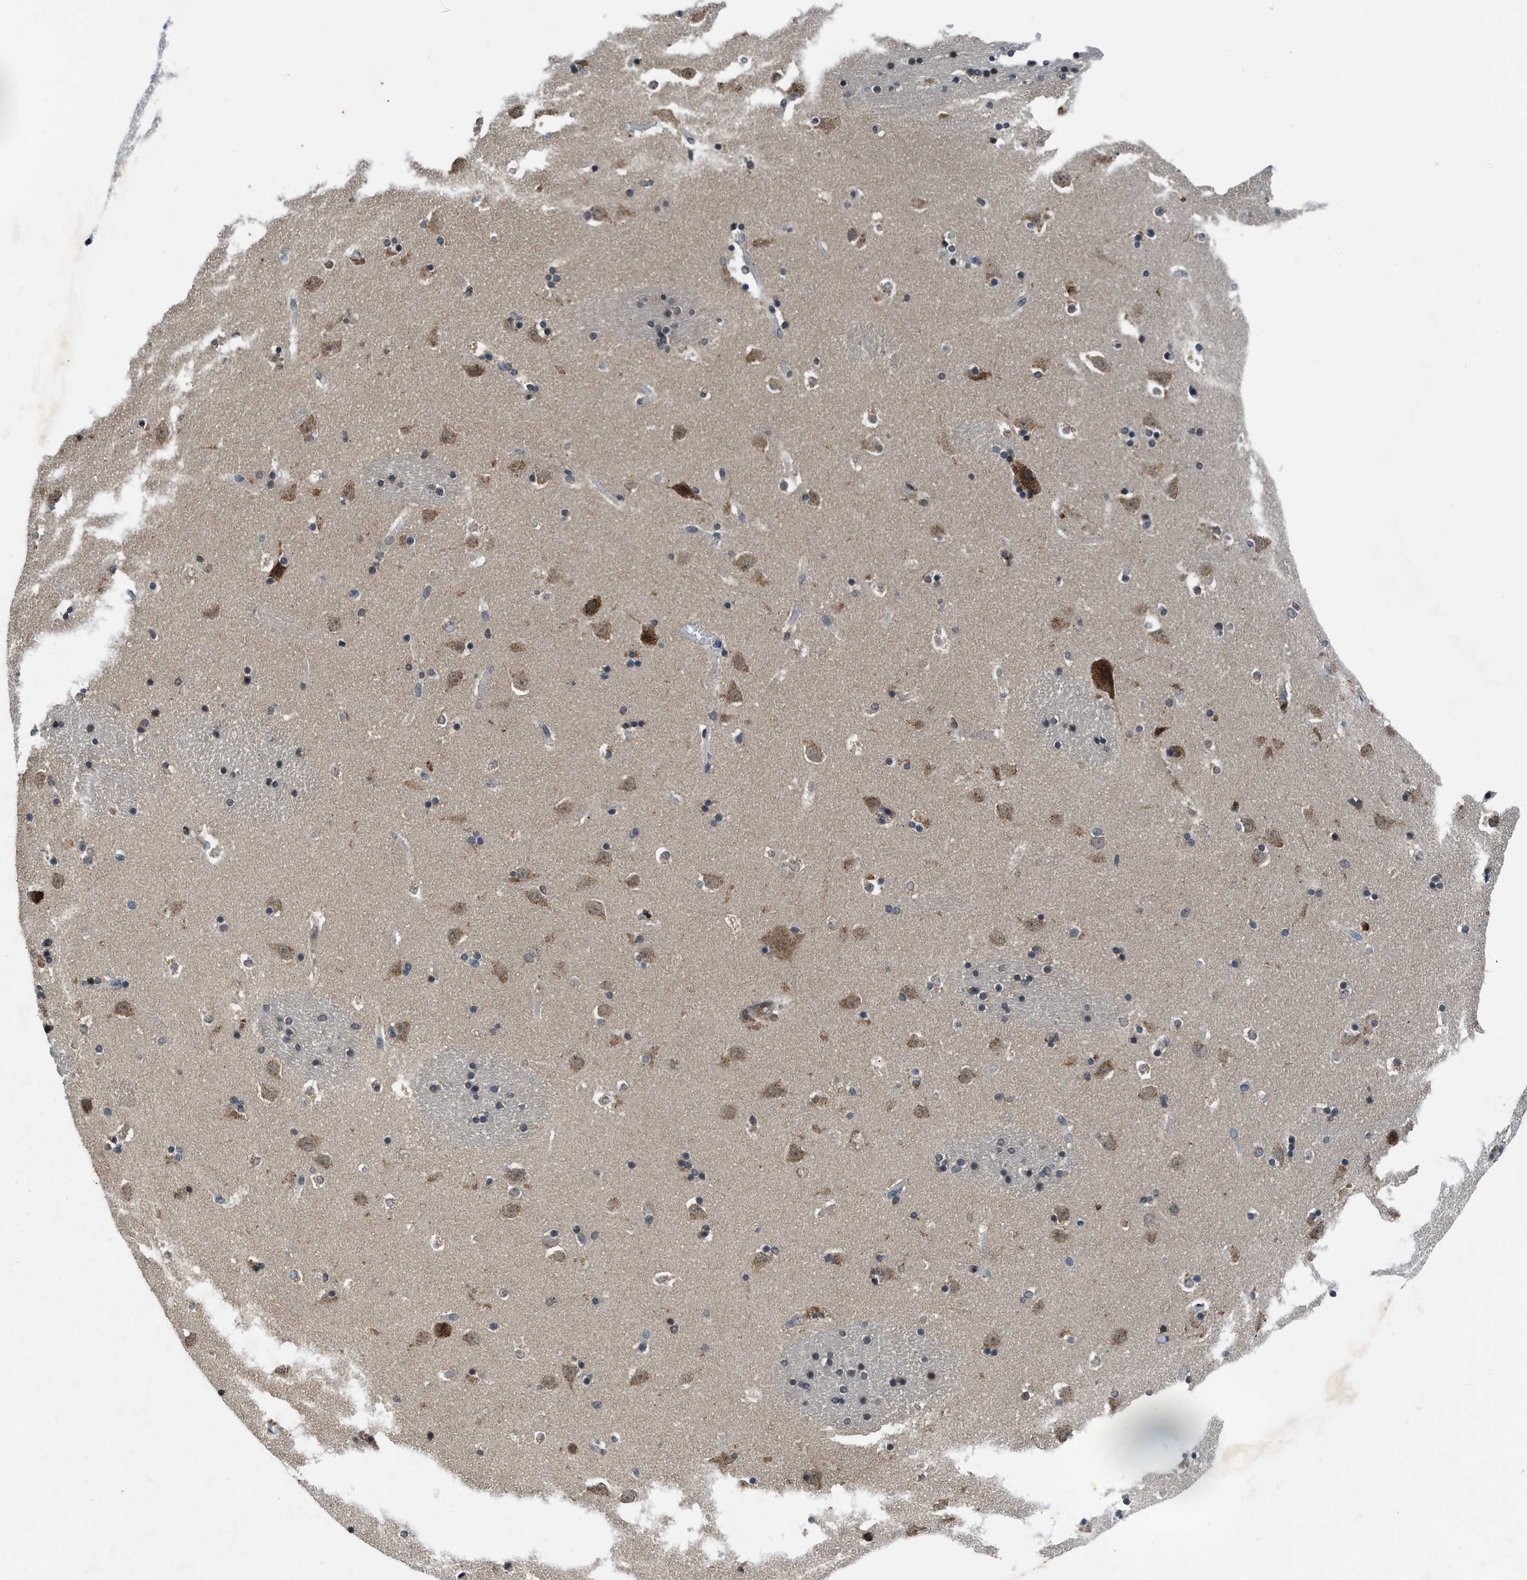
{"staining": {"intensity": "moderate", "quantity": "<25%", "location": "cytoplasmic/membranous"}, "tissue": "caudate", "cell_type": "Glial cells", "image_type": "normal", "snomed": [{"axis": "morphology", "description": "Normal tissue, NOS"}, {"axis": "topography", "description": "Lateral ventricle wall"}], "caption": "A low amount of moderate cytoplasmic/membranous positivity is appreciated in about <25% of glial cells in benign caudate.", "gene": "RPS6KB1", "patient": {"sex": "male", "age": 45}}